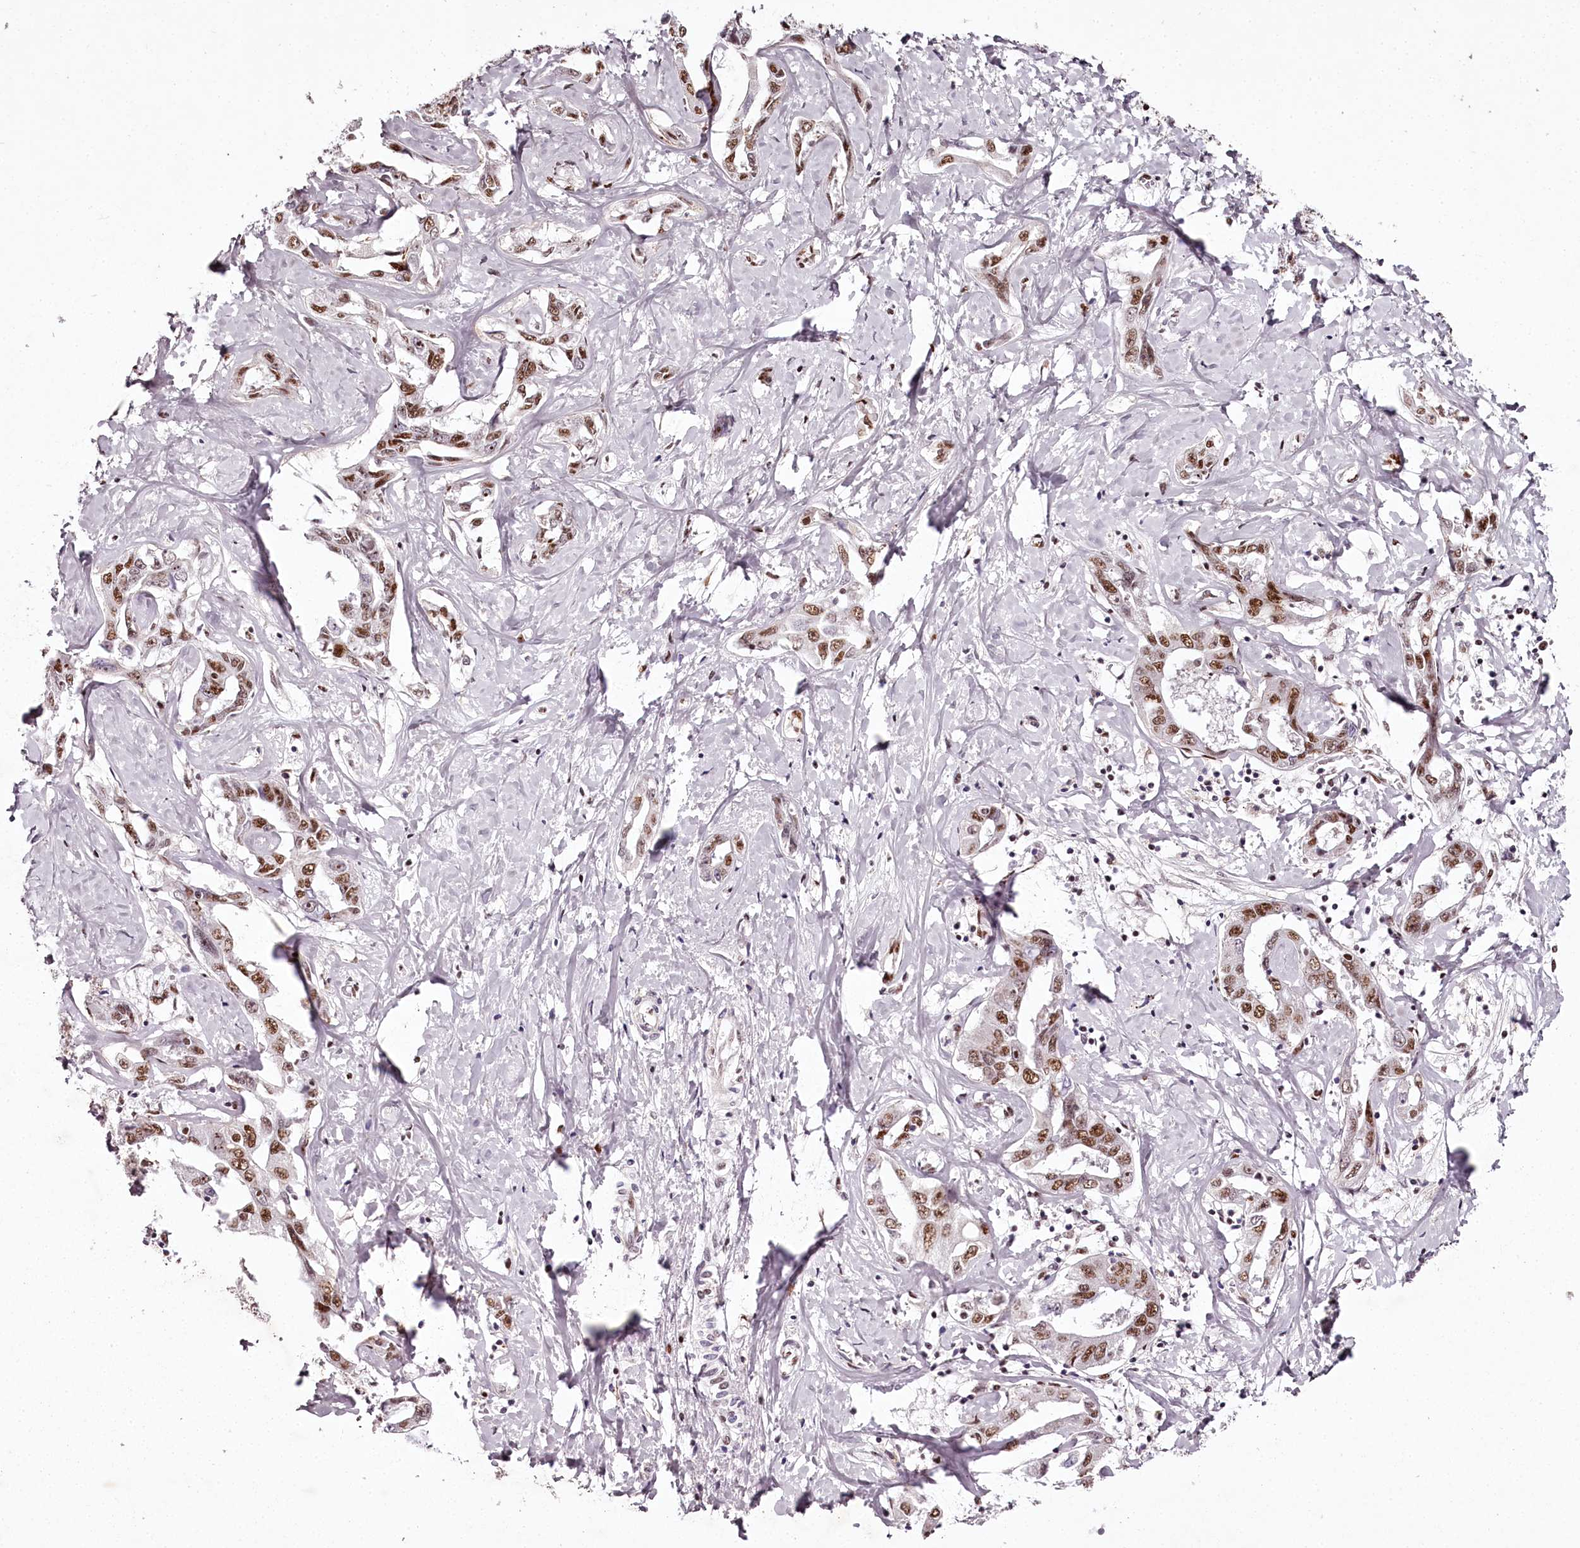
{"staining": {"intensity": "moderate", "quantity": ">75%", "location": "nuclear"}, "tissue": "liver cancer", "cell_type": "Tumor cells", "image_type": "cancer", "snomed": [{"axis": "morphology", "description": "Cholangiocarcinoma"}, {"axis": "topography", "description": "Liver"}], "caption": "The photomicrograph reveals a brown stain indicating the presence of a protein in the nuclear of tumor cells in cholangiocarcinoma (liver).", "gene": "PSPC1", "patient": {"sex": "male", "age": 59}}